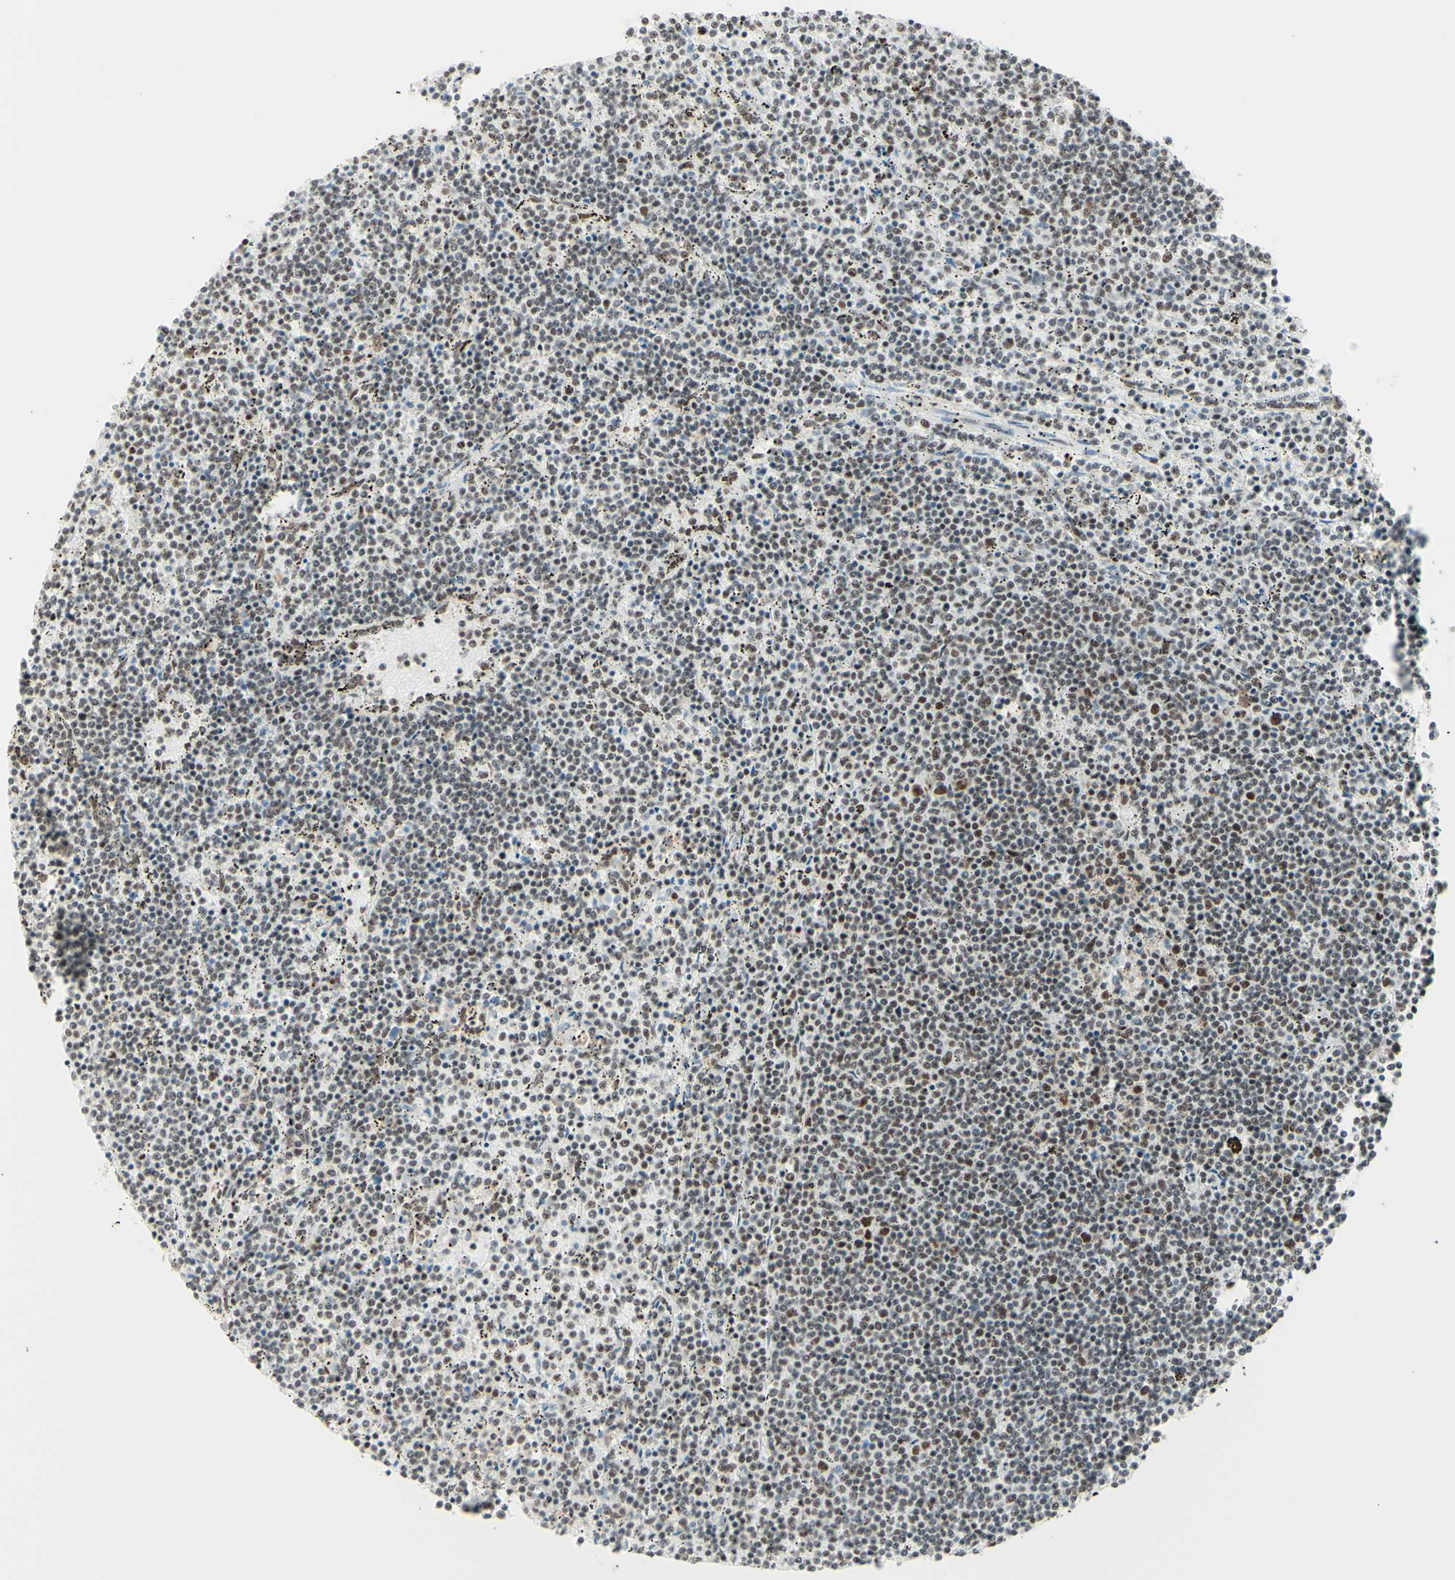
{"staining": {"intensity": "moderate", "quantity": "<25%", "location": "nuclear"}, "tissue": "lymphoma", "cell_type": "Tumor cells", "image_type": "cancer", "snomed": [{"axis": "morphology", "description": "Malignant lymphoma, non-Hodgkin's type, Low grade"}, {"axis": "topography", "description": "Spleen"}], "caption": "High-power microscopy captured an immunohistochemistry histopathology image of lymphoma, revealing moderate nuclear staining in approximately <25% of tumor cells.", "gene": "WTAP", "patient": {"sex": "female", "age": 50}}